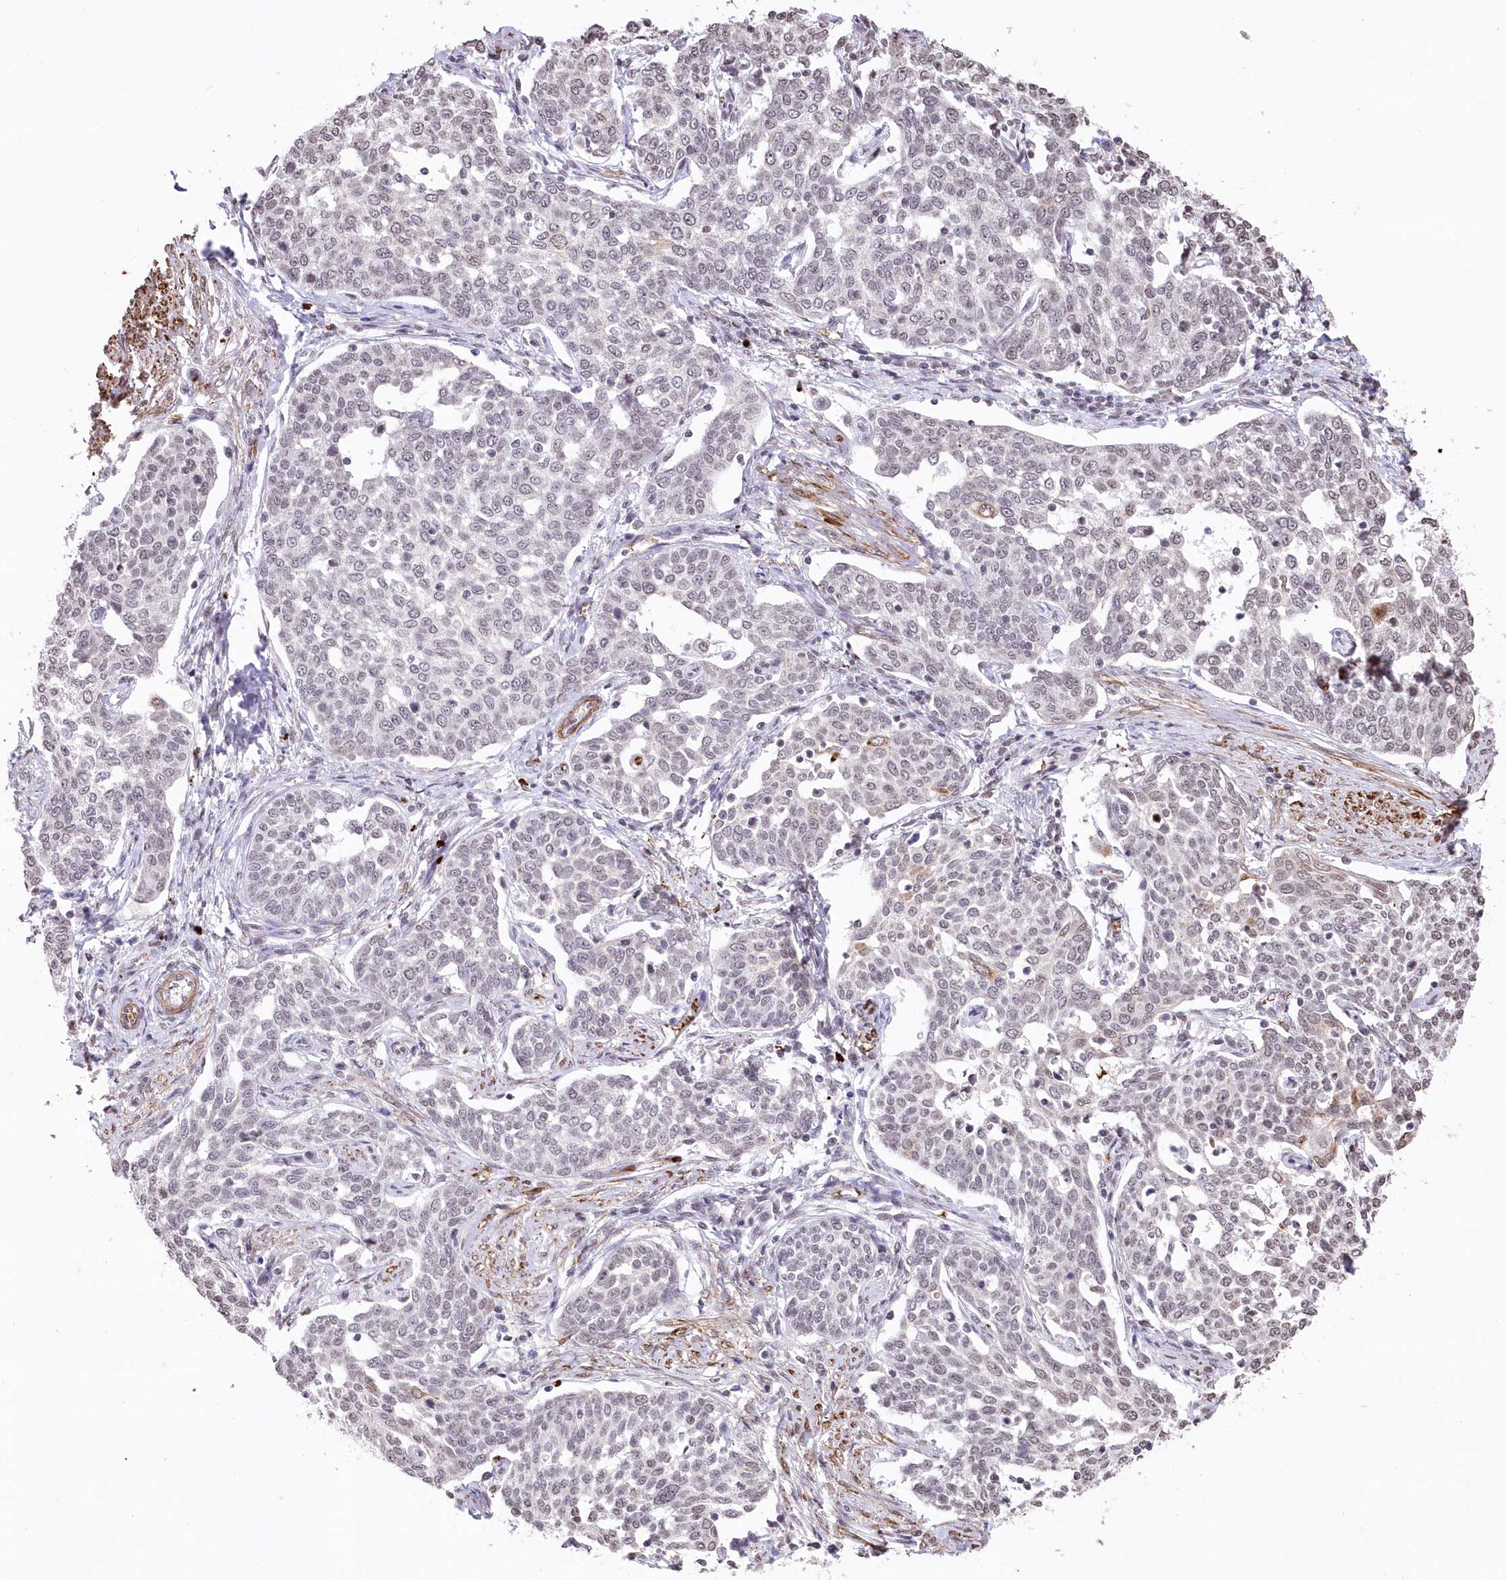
{"staining": {"intensity": "negative", "quantity": "none", "location": "none"}, "tissue": "cervical cancer", "cell_type": "Tumor cells", "image_type": "cancer", "snomed": [{"axis": "morphology", "description": "Squamous cell carcinoma, NOS"}, {"axis": "topography", "description": "Cervix"}], "caption": "This histopathology image is of cervical squamous cell carcinoma stained with IHC to label a protein in brown with the nuclei are counter-stained blue. There is no positivity in tumor cells.", "gene": "RBM27", "patient": {"sex": "female", "age": 34}}